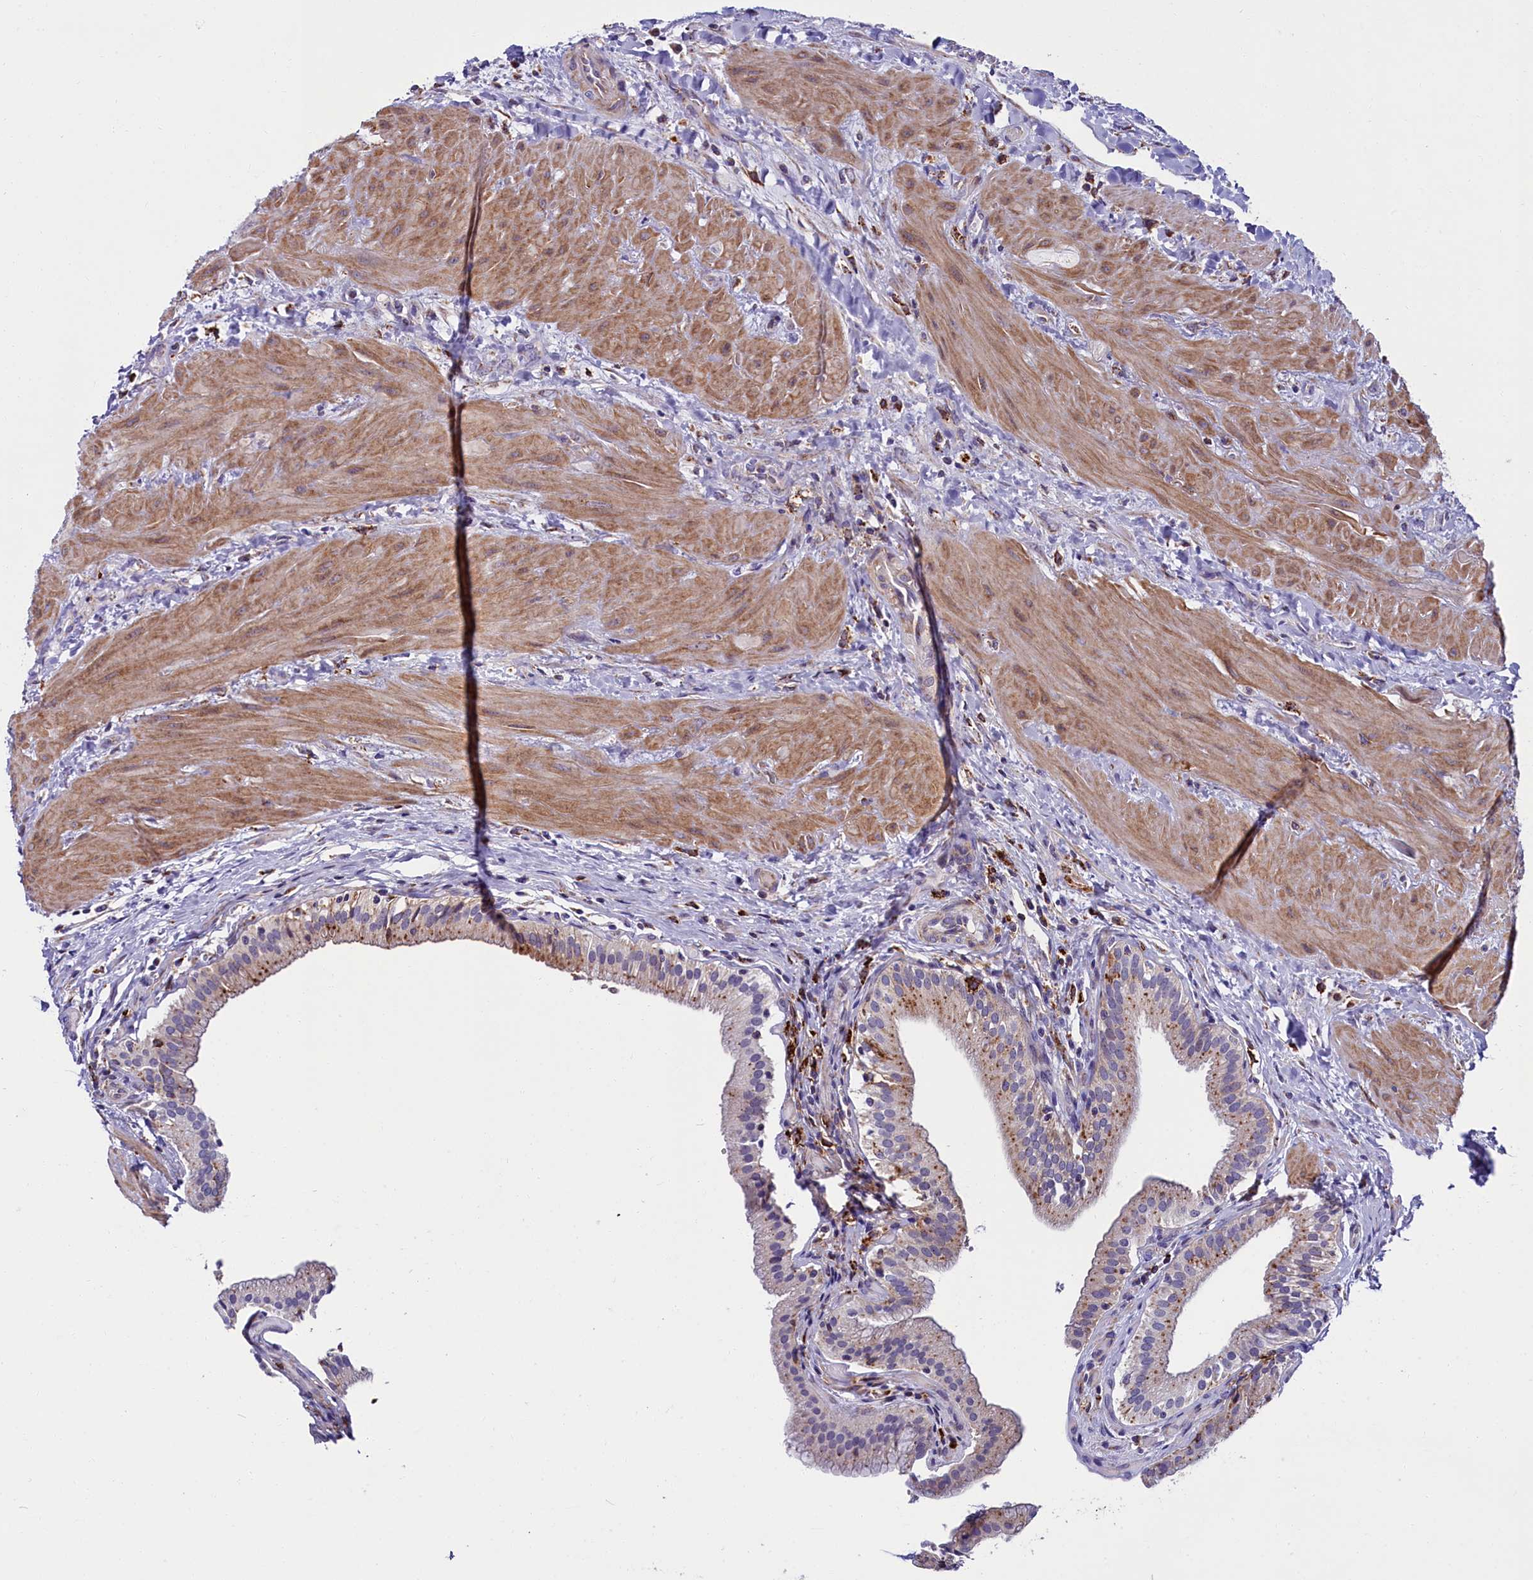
{"staining": {"intensity": "moderate", "quantity": "25%-75%", "location": "cytoplasmic/membranous"}, "tissue": "gallbladder", "cell_type": "Glandular cells", "image_type": "normal", "snomed": [{"axis": "morphology", "description": "Normal tissue, NOS"}, {"axis": "topography", "description": "Gallbladder"}], "caption": "This micrograph shows normal gallbladder stained with immunohistochemistry (IHC) to label a protein in brown. The cytoplasmic/membranous of glandular cells show moderate positivity for the protein. Nuclei are counter-stained blue.", "gene": "IL20RA", "patient": {"sex": "male", "age": 24}}